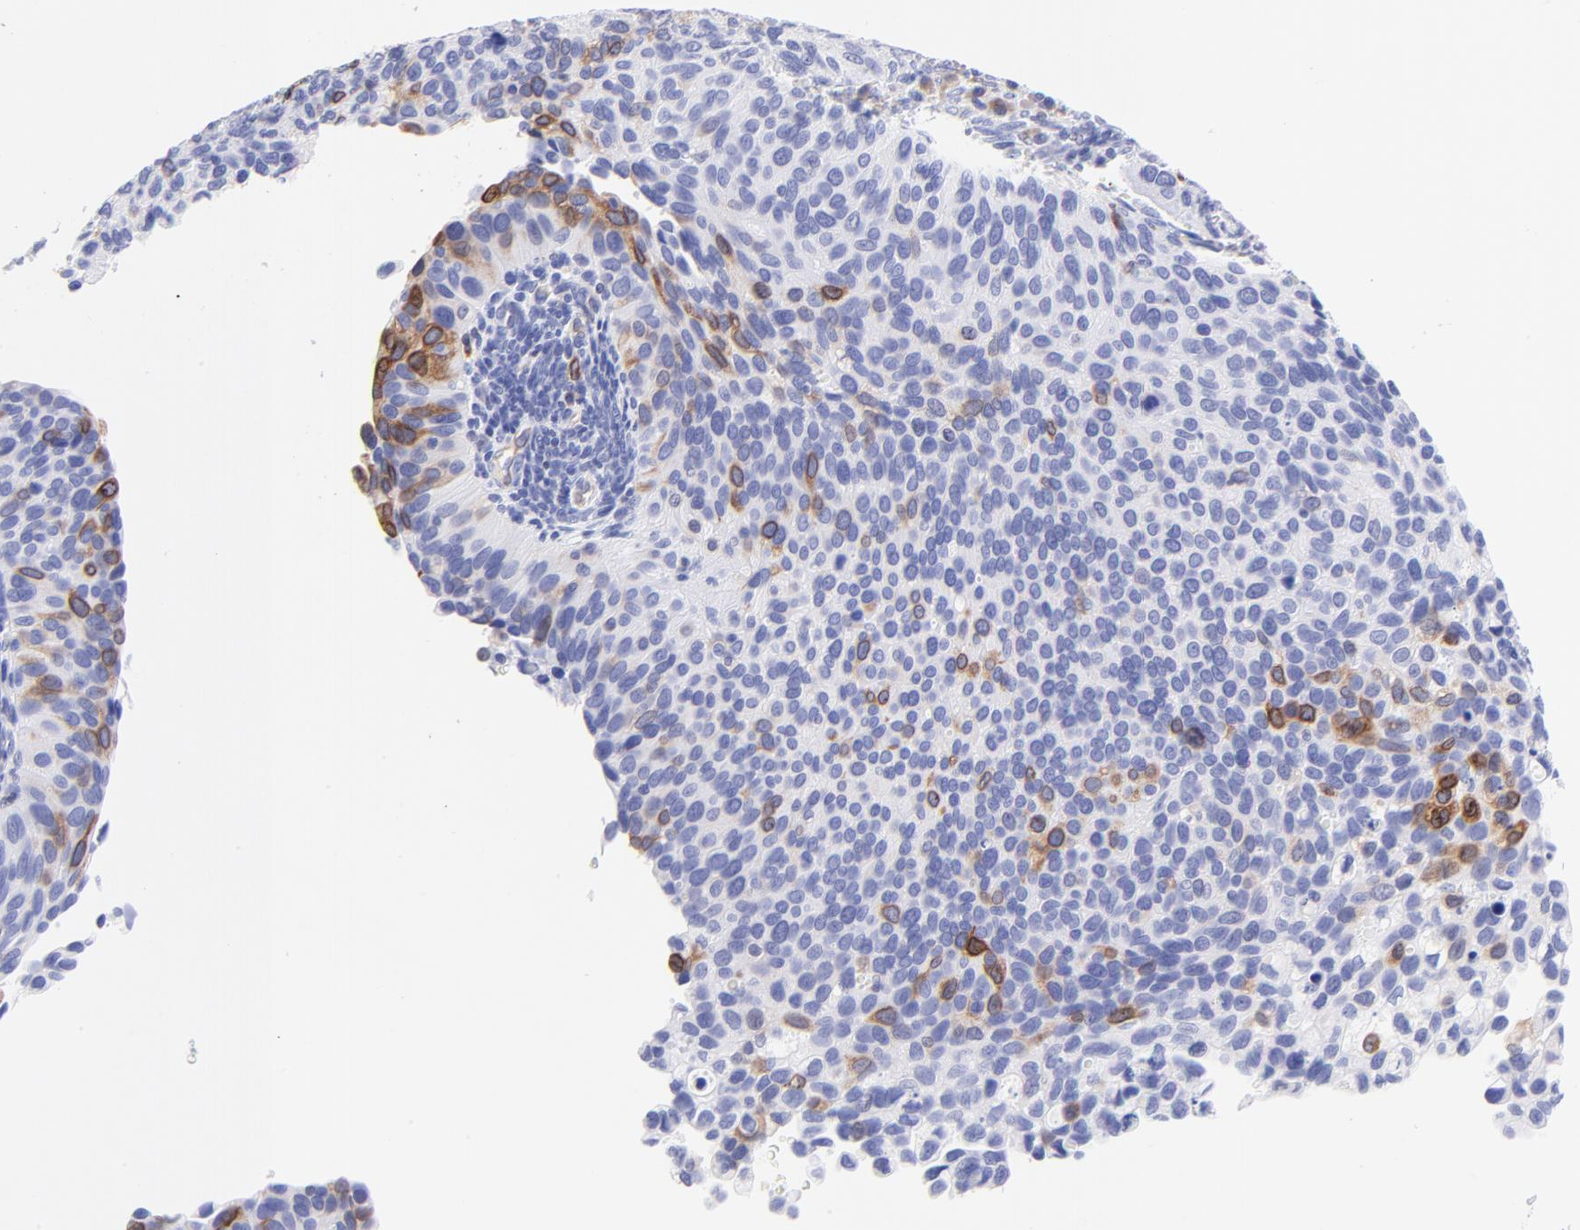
{"staining": {"intensity": "strong", "quantity": "<25%", "location": "cytoplasmic/membranous"}, "tissue": "cervical cancer", "cell_type": "Tumor cells", "image_type": "cancer", "snomed": [{"axis": "morphology", "description": "Adenocarcinoma, NOS"}, {"axis": "topography", "description": "Cervix"}], "caption": "This is an image of IHC staining of adenocarcinoma (cervical), which shows strong positivity in the cytoplasmic/membranous of tumor cells.", "gene": "IRAG2", "patient": {"sex": "female", "age": 29}}